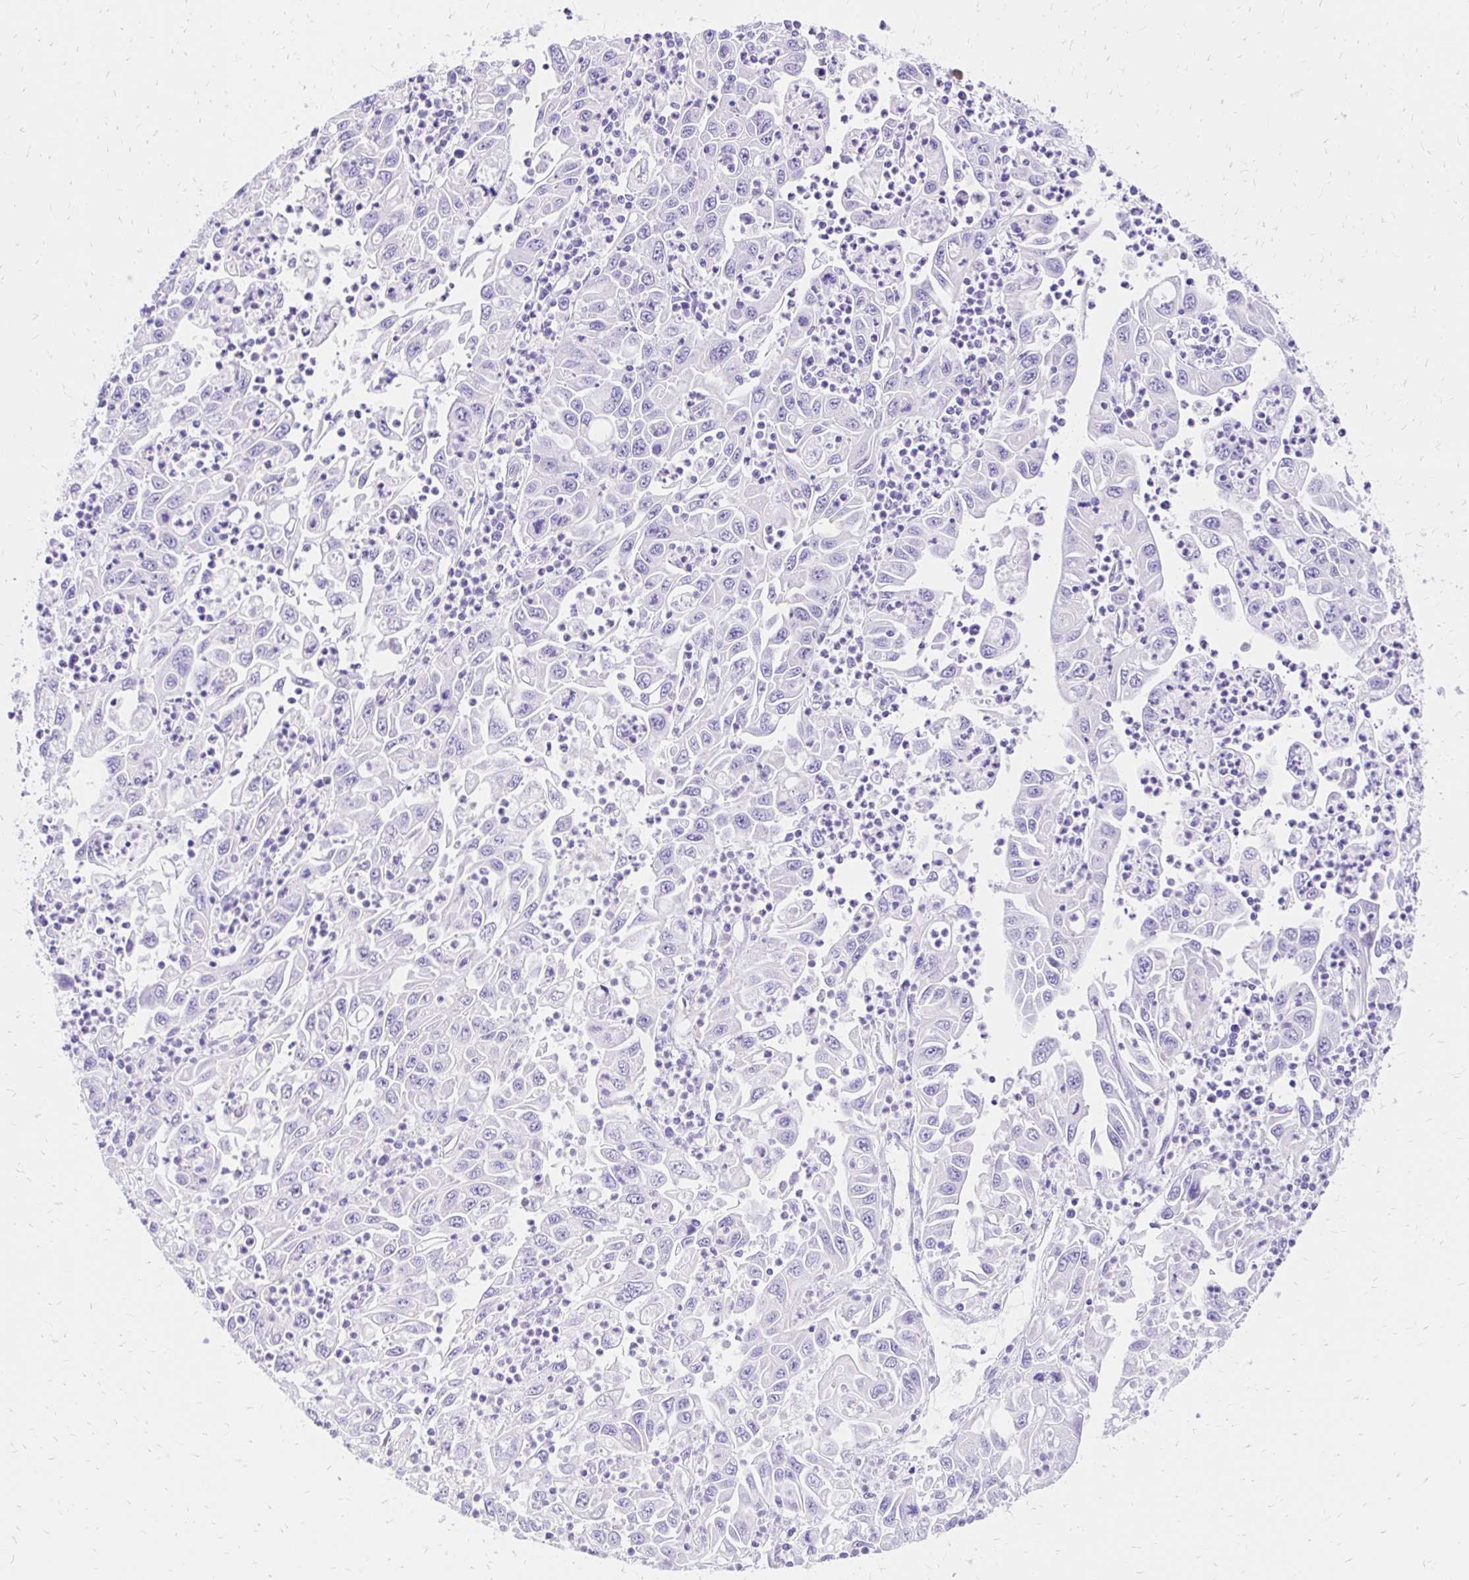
{"staining": {"intensity": "negative", "quantity": "none", "location": "none"}, "tissue": "endometrial cancer", "cell_type": "Tumor cells", "image_type": "cancer", "snomed": [{"axis": "morphology", "description": "Adenocarcinoma, NOS"}, {"axis": "topography", "description": "Uterus"}], "caption": "Immunohistochemistry of human endometrial adenocarcinoma reveals no expression in tumor cells.", "gene": "S100G", "patient": {"sex": "female", "age": 62}}